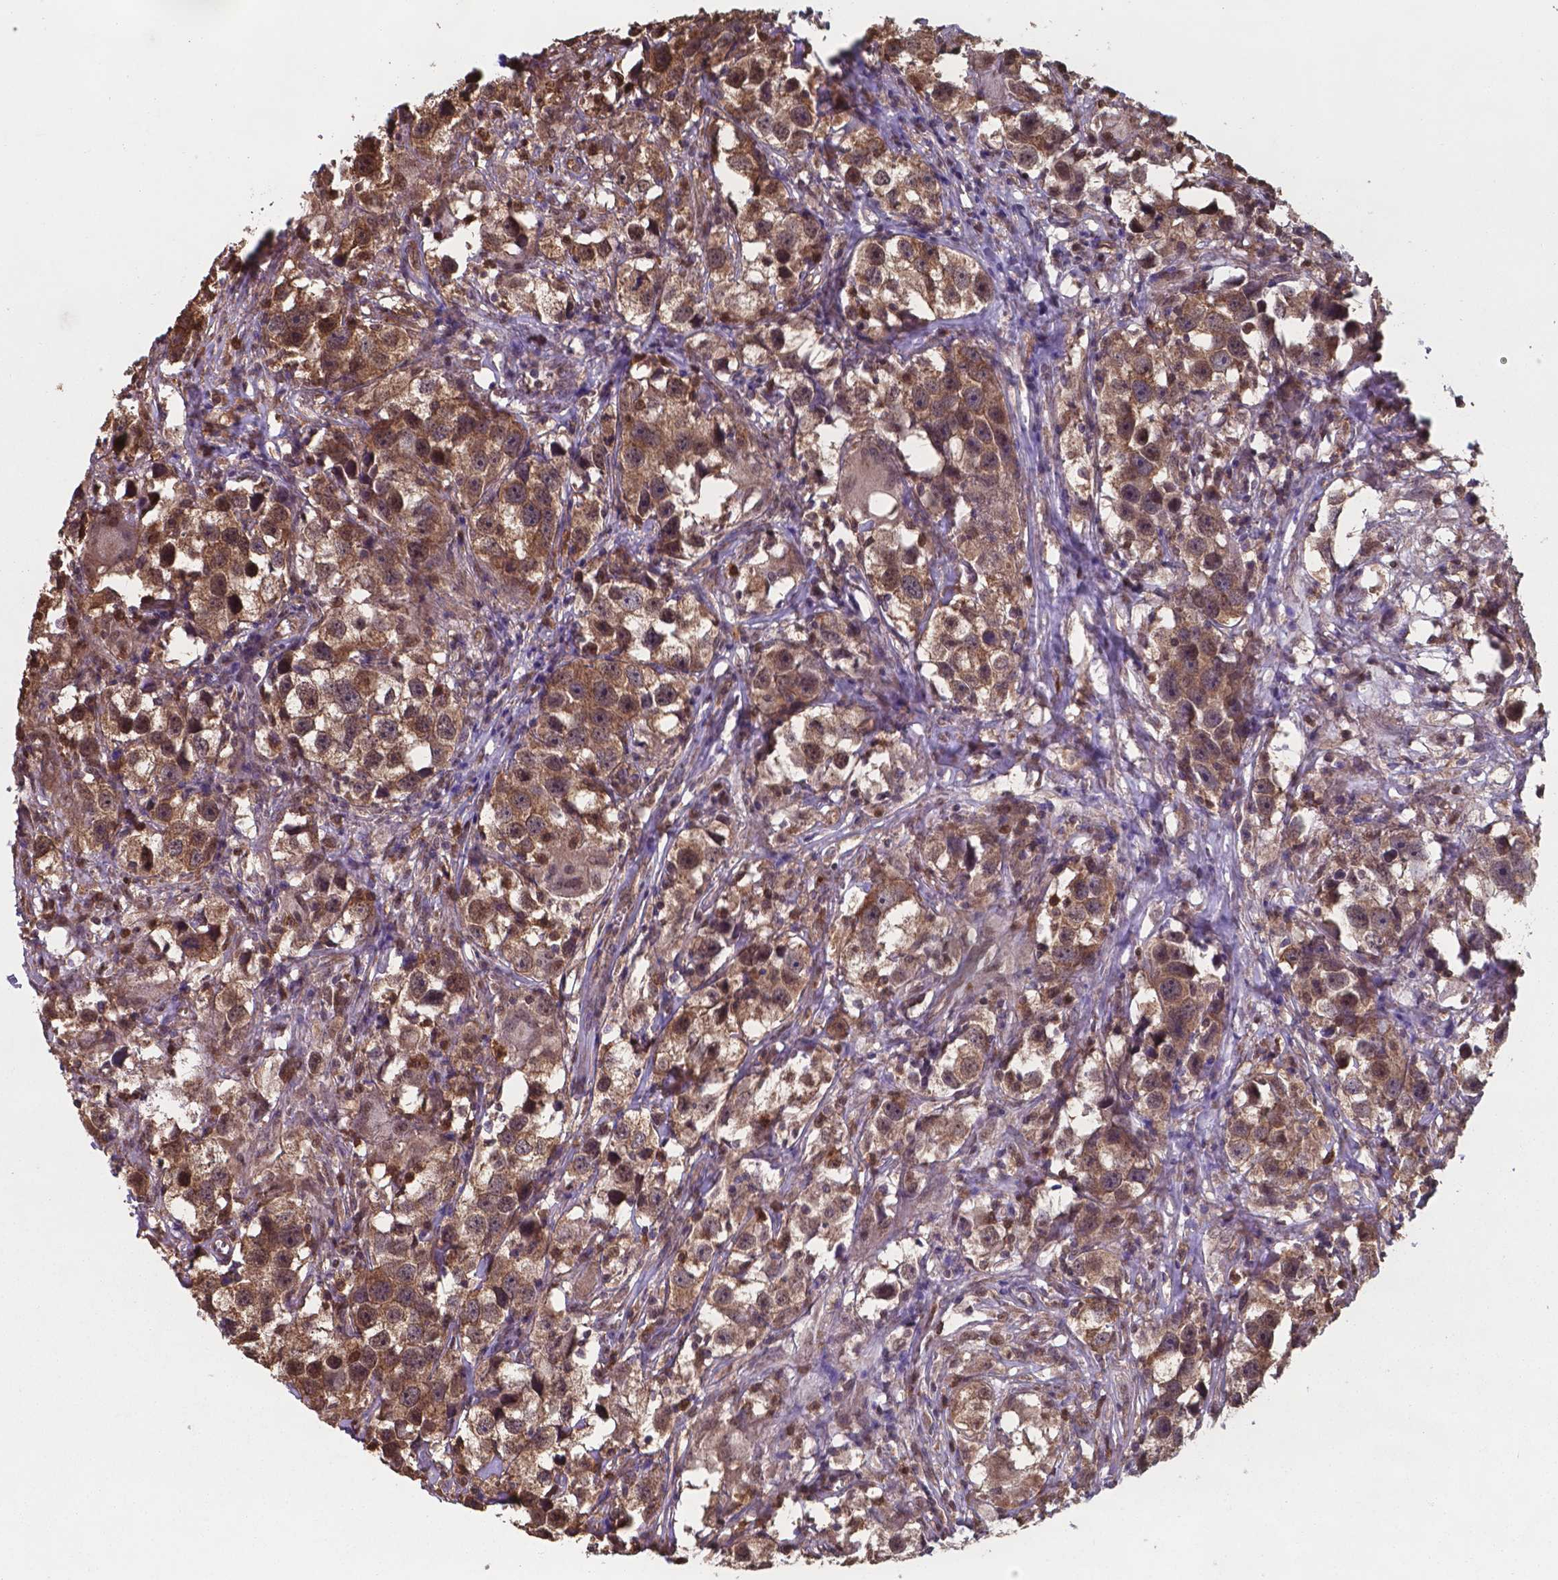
{"staining": {"intensity": "moderate", "quantity": ">75%", "location": "cytoplasmic/membranous,nuclear"}, "tissue": "testis cancer", "cell_type": "Tumor cells", "image_type": "cancer", "snomed": [{"axis": "morphology", "description": "Seminoma, NOS"}, {"axis": "topography", "description": "Testis"}], "caption": "Immunohistochemistry (IHC) histopathology image of neoplastic tissue: human testis cancer stained using immunohistochemistry reveals medium levels of moderate protein expression localized specifically in the cytoplasmic/membranous and nuclear of tumor cells, appearing as a cytoplasmic/membranous and nuclear brown color.", "gene": "CHP2", "patient": {"sex": "male", "age": 49}}